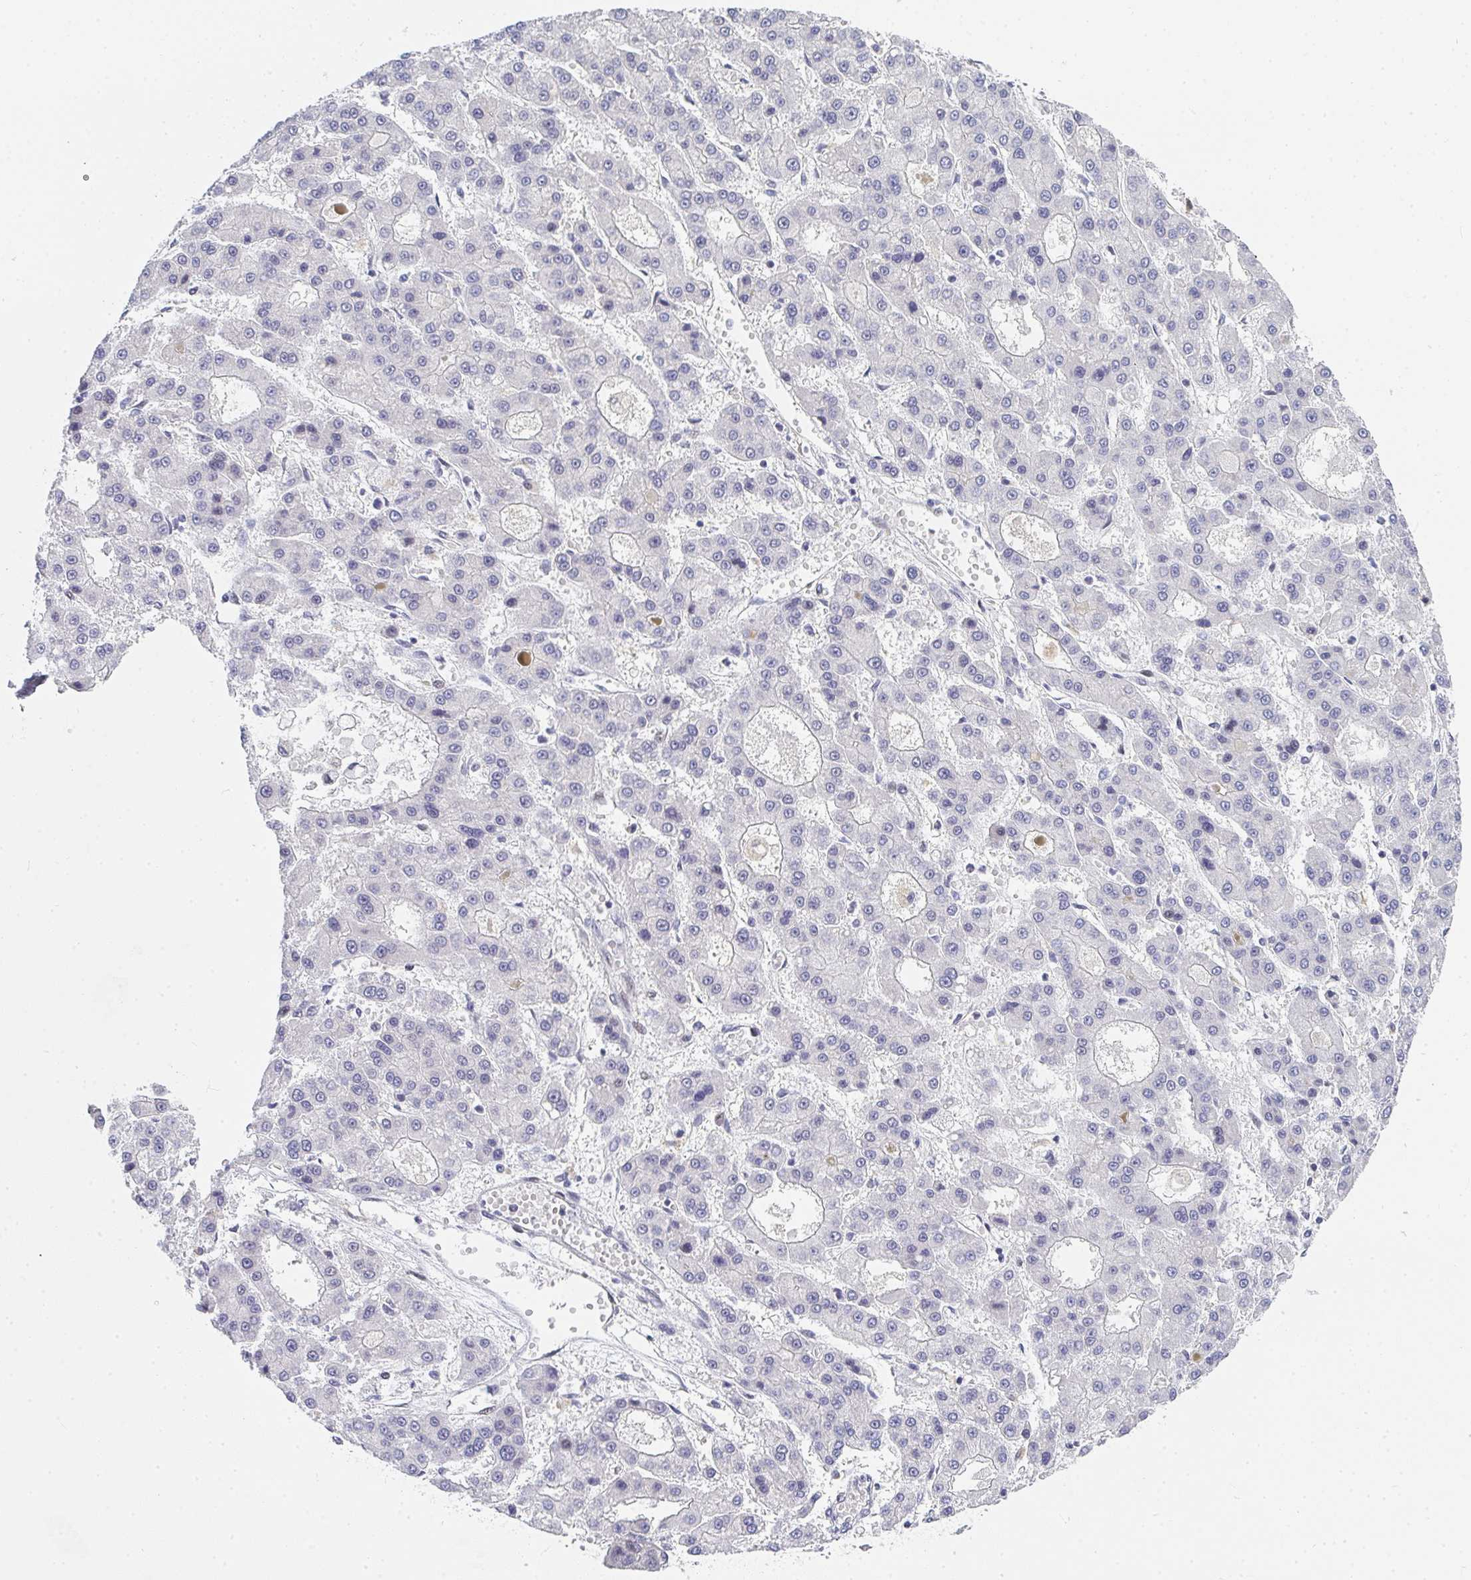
{"staining": {"intensity": "negative", "quantity": "none", "location": "none"}, "tissue": "liver cancer", "cell_type": "Tumor cells", "image_type": "cancer", "snomed": [{"axis": "morphology", "description": "Carcinoma, Hepatocellular, NOS"}, {"axis": "topography", "description": "Liver"}], "caption": "This is an immunohistochemistry (IHC) micrograph of human liver cancer (hepatocellular carcinoma). There is no staining in tumor cells.", "gene": "ZIC3", "patient": {"sex": "male", "age": 70}}